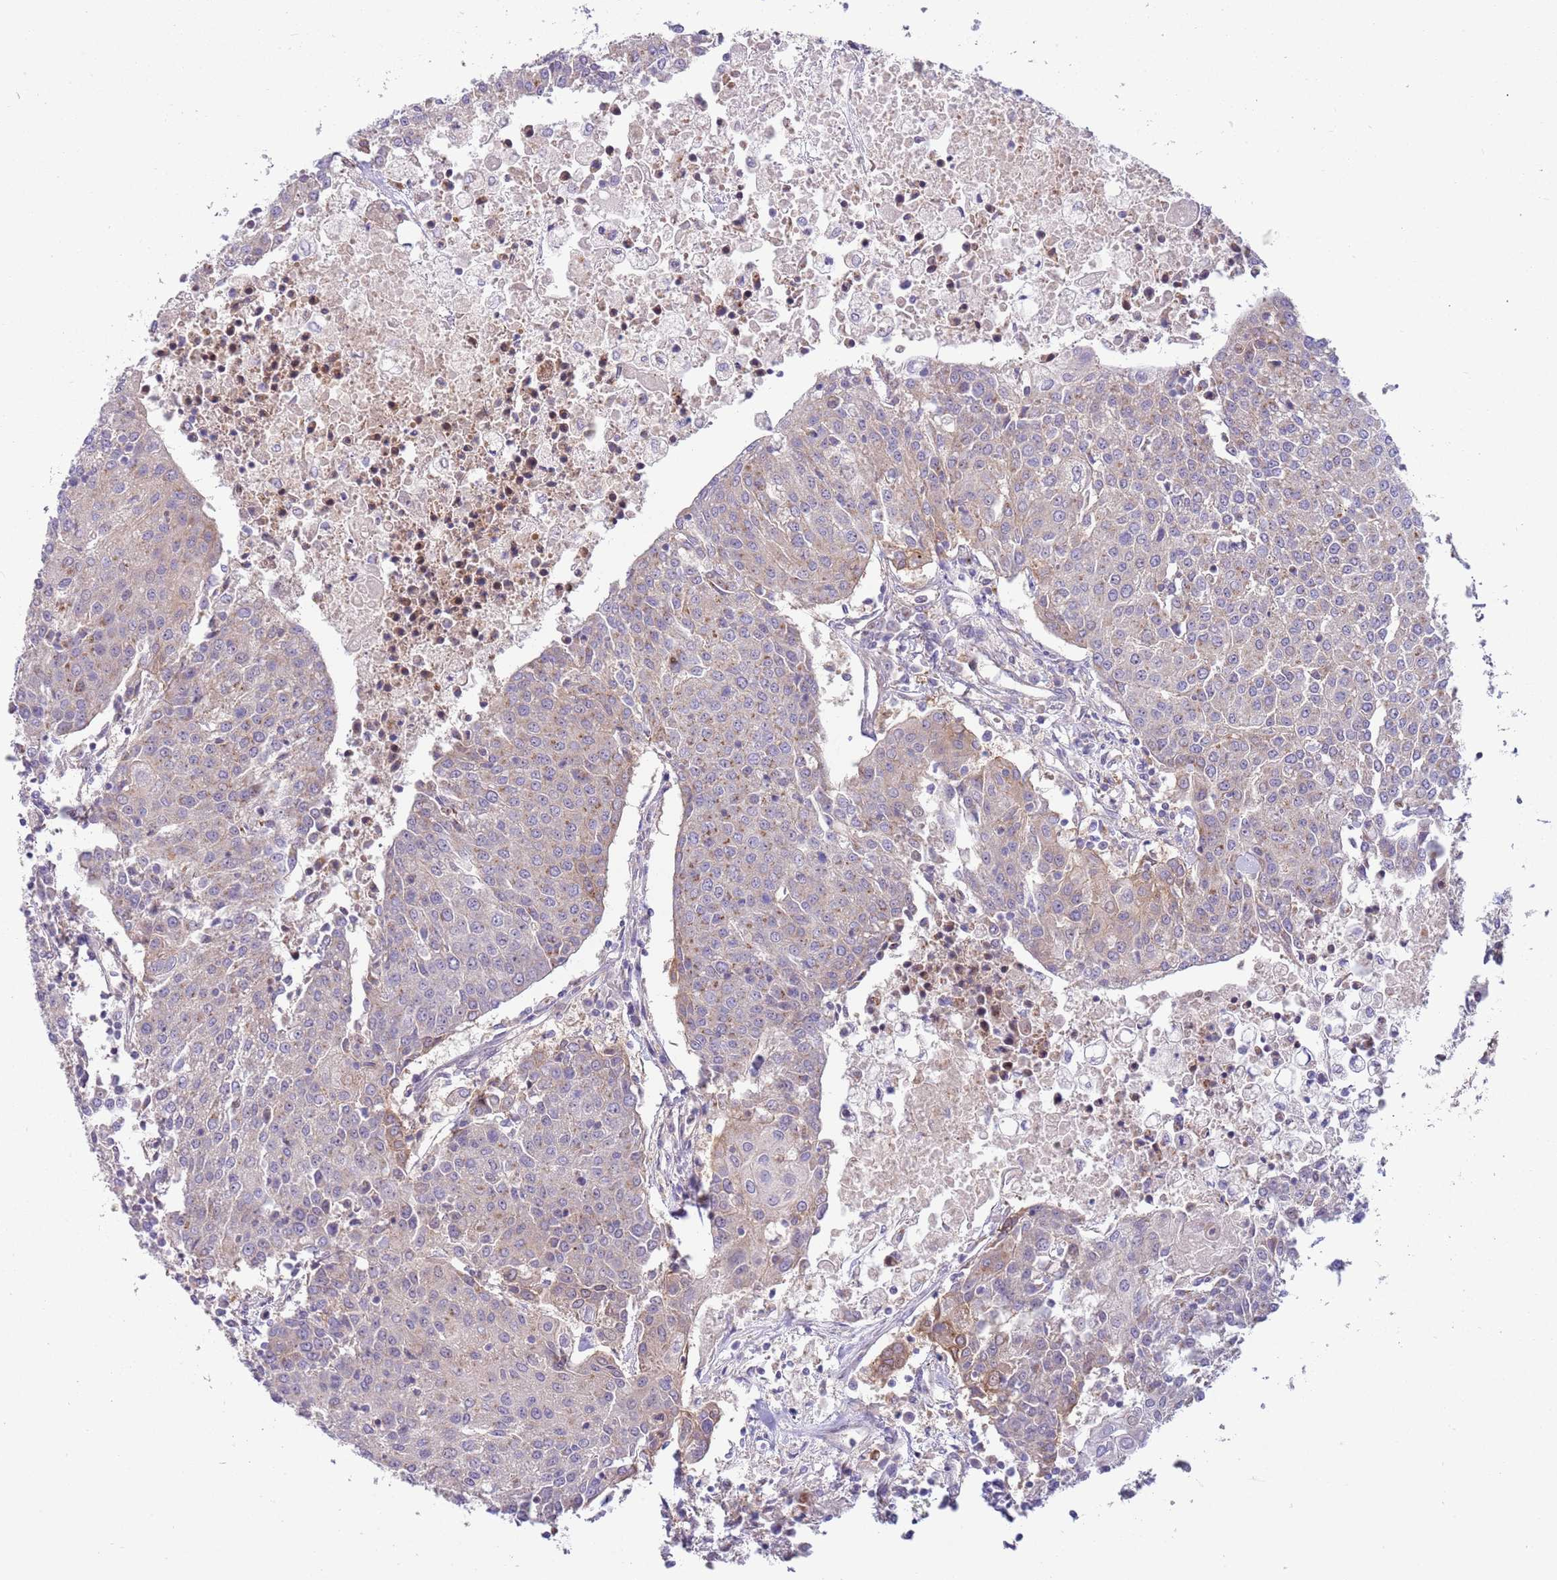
{"staining": {"intensity": "weak", "quantity": "25%-75%", "location": "cytoplasmic/membranous"}, "tissue": "urothelial cancer", "cell_type": "Tumor cells", "image_type": "cancer", "snomed": [{"axis": "morphology", "description": "Urothelial carcinoma, High grade"}, {"axis": "topography", "description": "Urinary bladder"}], "caption": "This image demonstrates IHC staining of human urothelial cancer, with low weak cytoplasmic/membranous staining in approximately 25%-75% of tumor cells.", "gene": "ITGB6", "patient": {"sex": "female", "age": 85}}